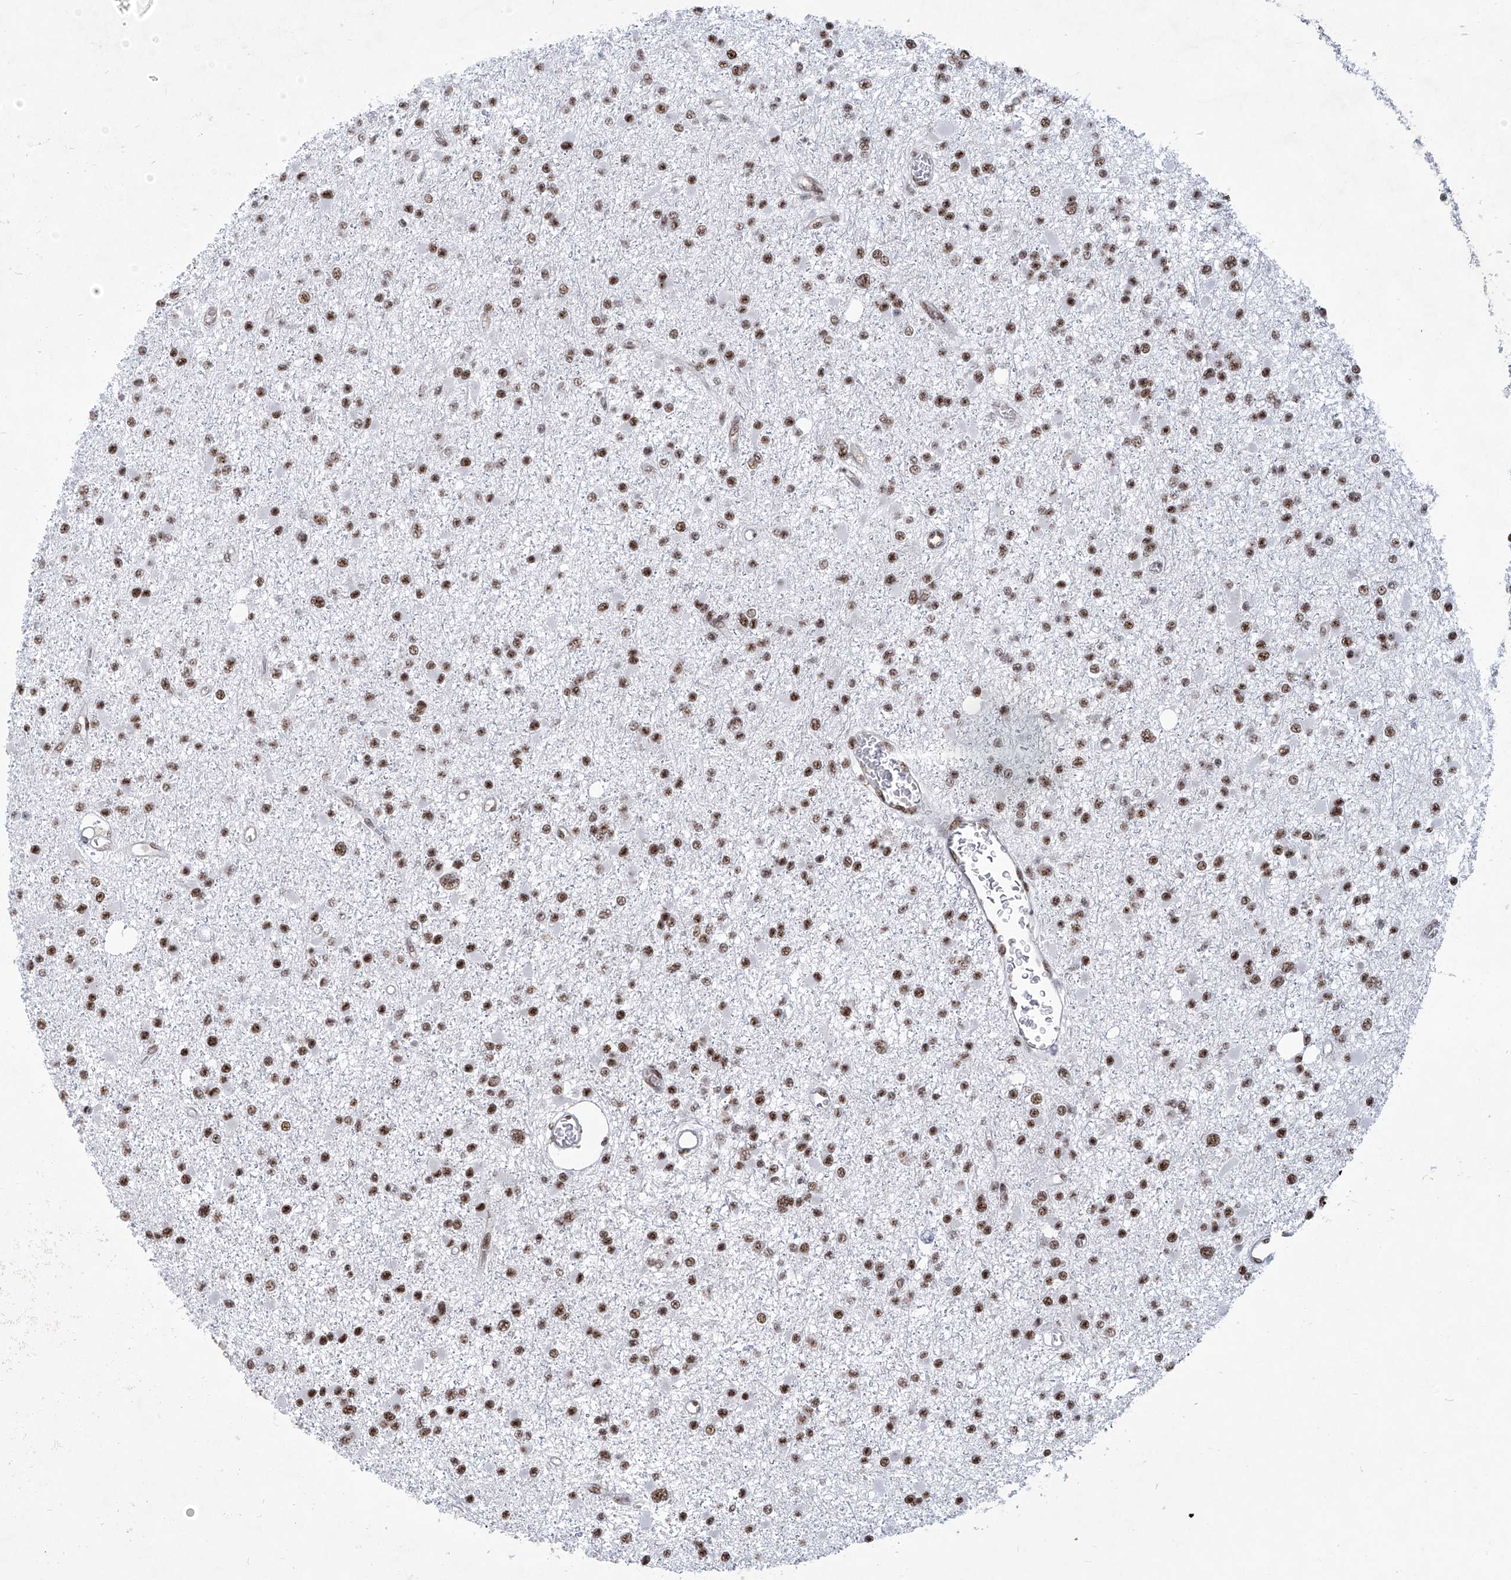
{"staining": {"intensity": "moderate", "quantity": ">75%", "location": "nuclear"}, "tissue": "glioma", "cell_type": "Tumor cells", "image_type": "cancer", "snomed": [{"axis": "morphology", "description": "Glioma, malignant, Low grade"}, {"axis": "topography", "description": "Brain"}], "caption": "Protein staining reveals moderate nuclear positivity in about >75% of tumor cells in glioma. (Brightfield microscopy of DAB IHC at high magnification).", "gene": "FBXL4", "patient": {"sex": "female", "age": 22}}